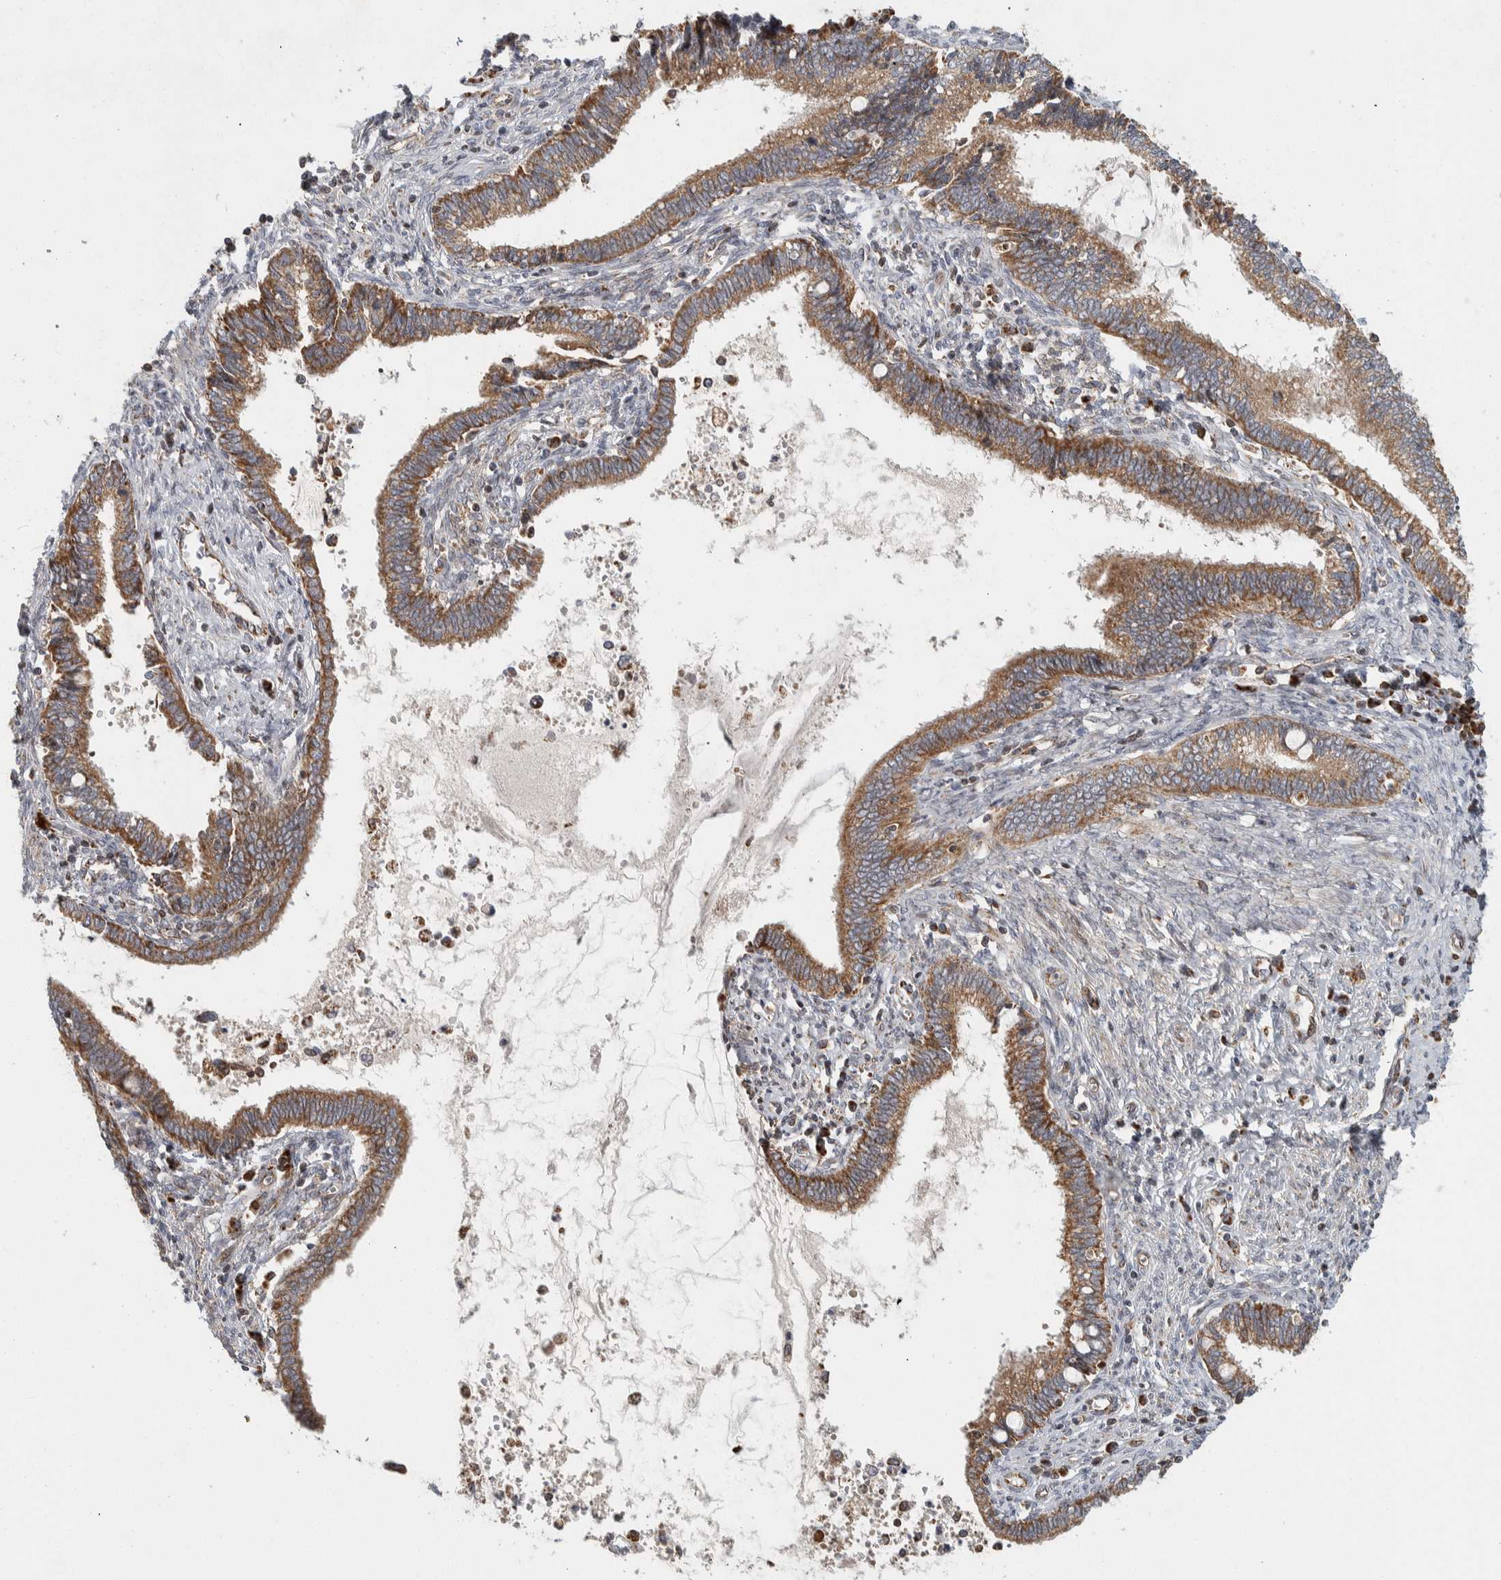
{"staining": {"intensity": "moderate", "quantity": ">75%", "location": "cytoplasmic/membranous"}, "tissue": "cervical cancer", "cell_type": "Tumor cells", "image_type": "cancer", "snomed": [{"axis": "morphology", "description": "Adenocarcinoma, NOS"}, {"axis": "topography", "description": "Cervix"}], "caption": "A high-resolution photomicrograph shows immunohistochemistry (IHC) staining of cervical cancer, which exhibits moderate cytoplasmic/membranous staining in approximately >75% of tumor cells.", "gene": "AFP", "patient": {"sex": "female", "age": 44}}